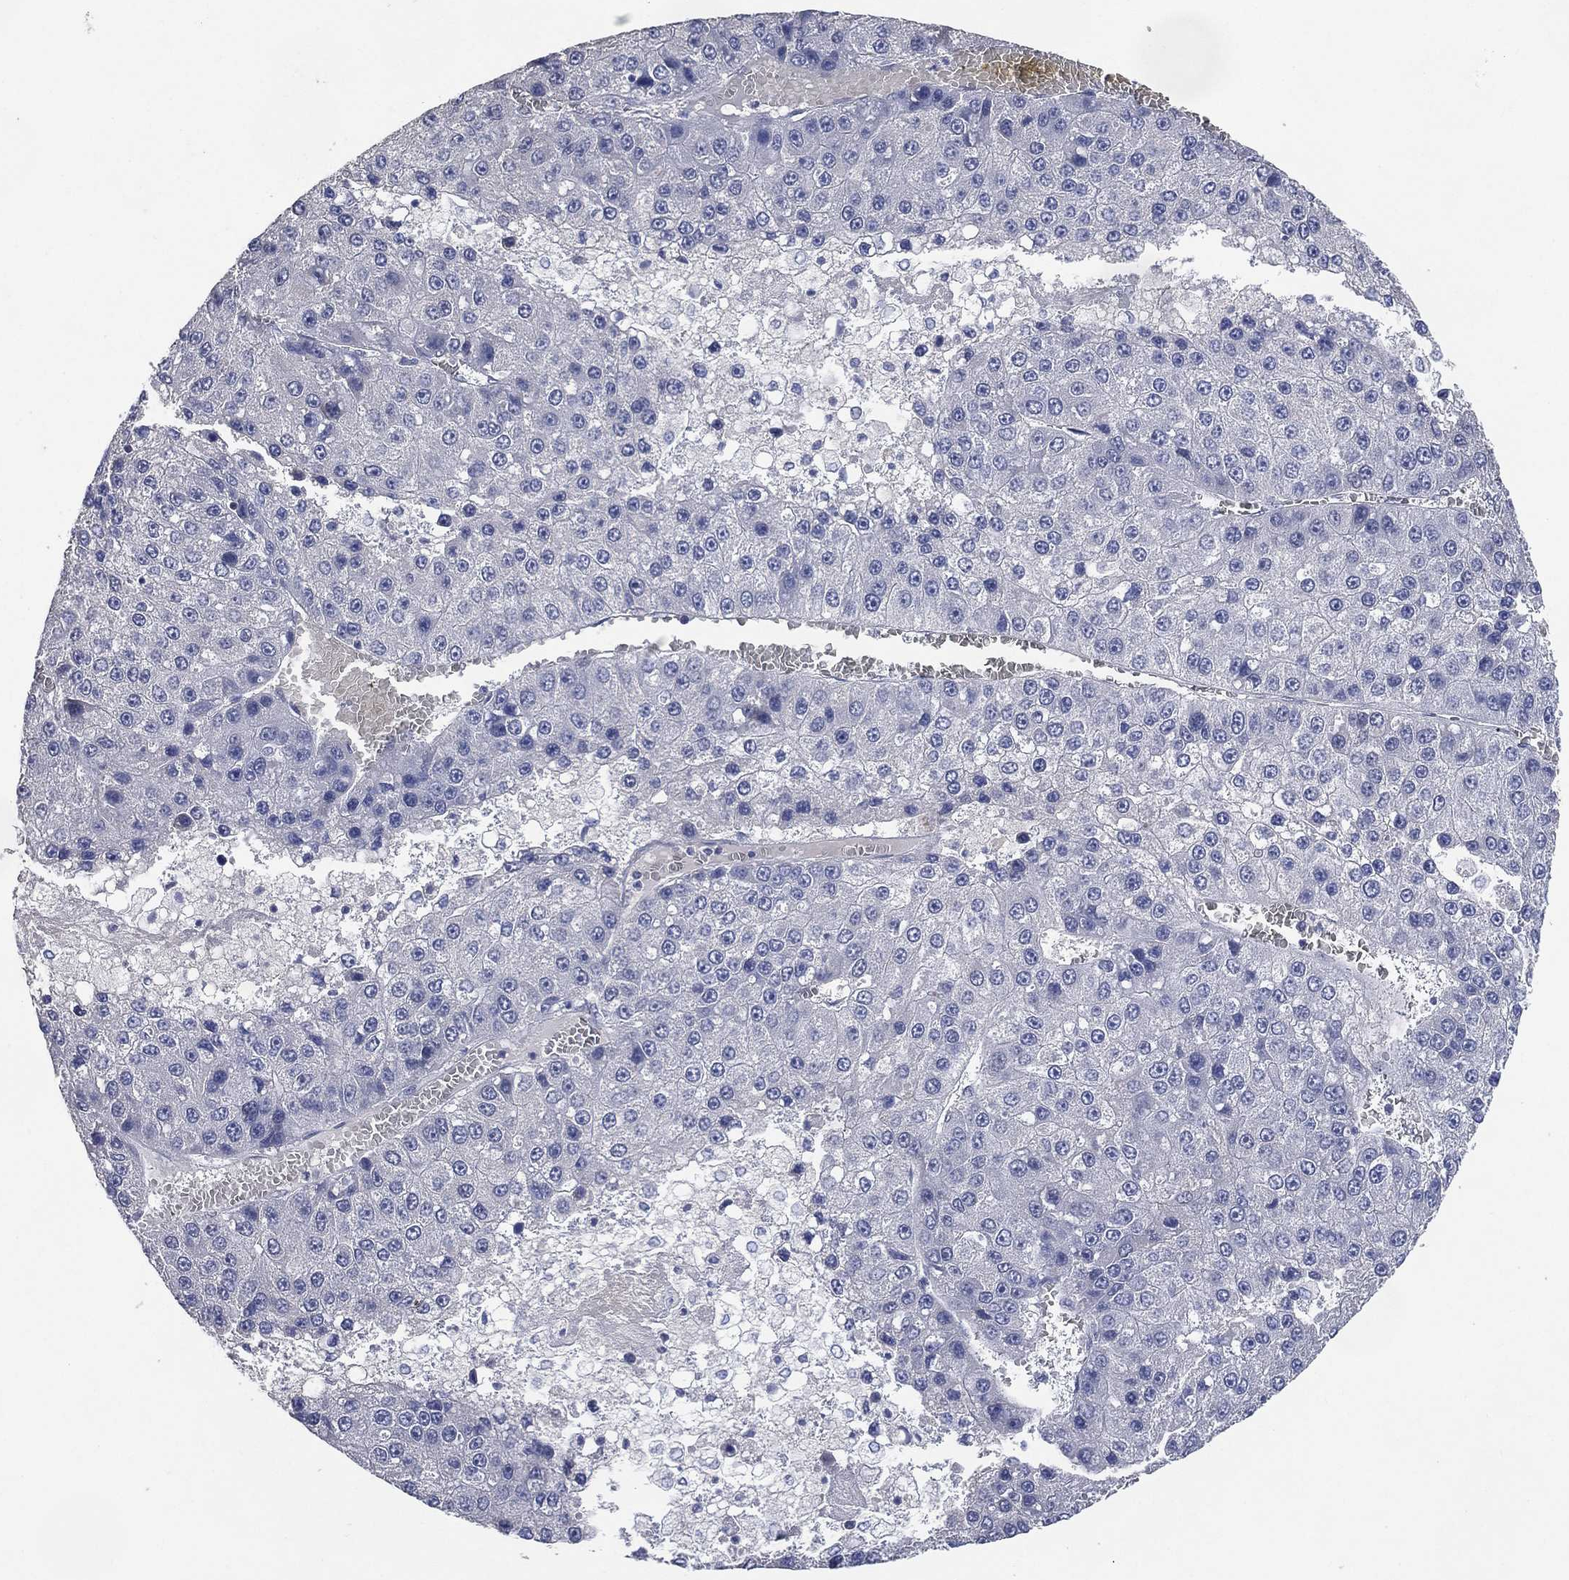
{"staining": {"intensity": "negative", "quantity": "none", "location": "none"}, "tissue": "liver cancer", "cell_type": "Tumor cells", "image_type": "cancer", "snomed": [{"axis": "morphology", "description": "Carcinoma, Hepatocellular, NOS"}, {"axis": "topography", "description": "Liver"}], "caption": "The photomicrograph shows no significant positivity in tumor cells of liver cancer.", "gene": "AK1", "patient": {"sex": "female", "age": 73}}